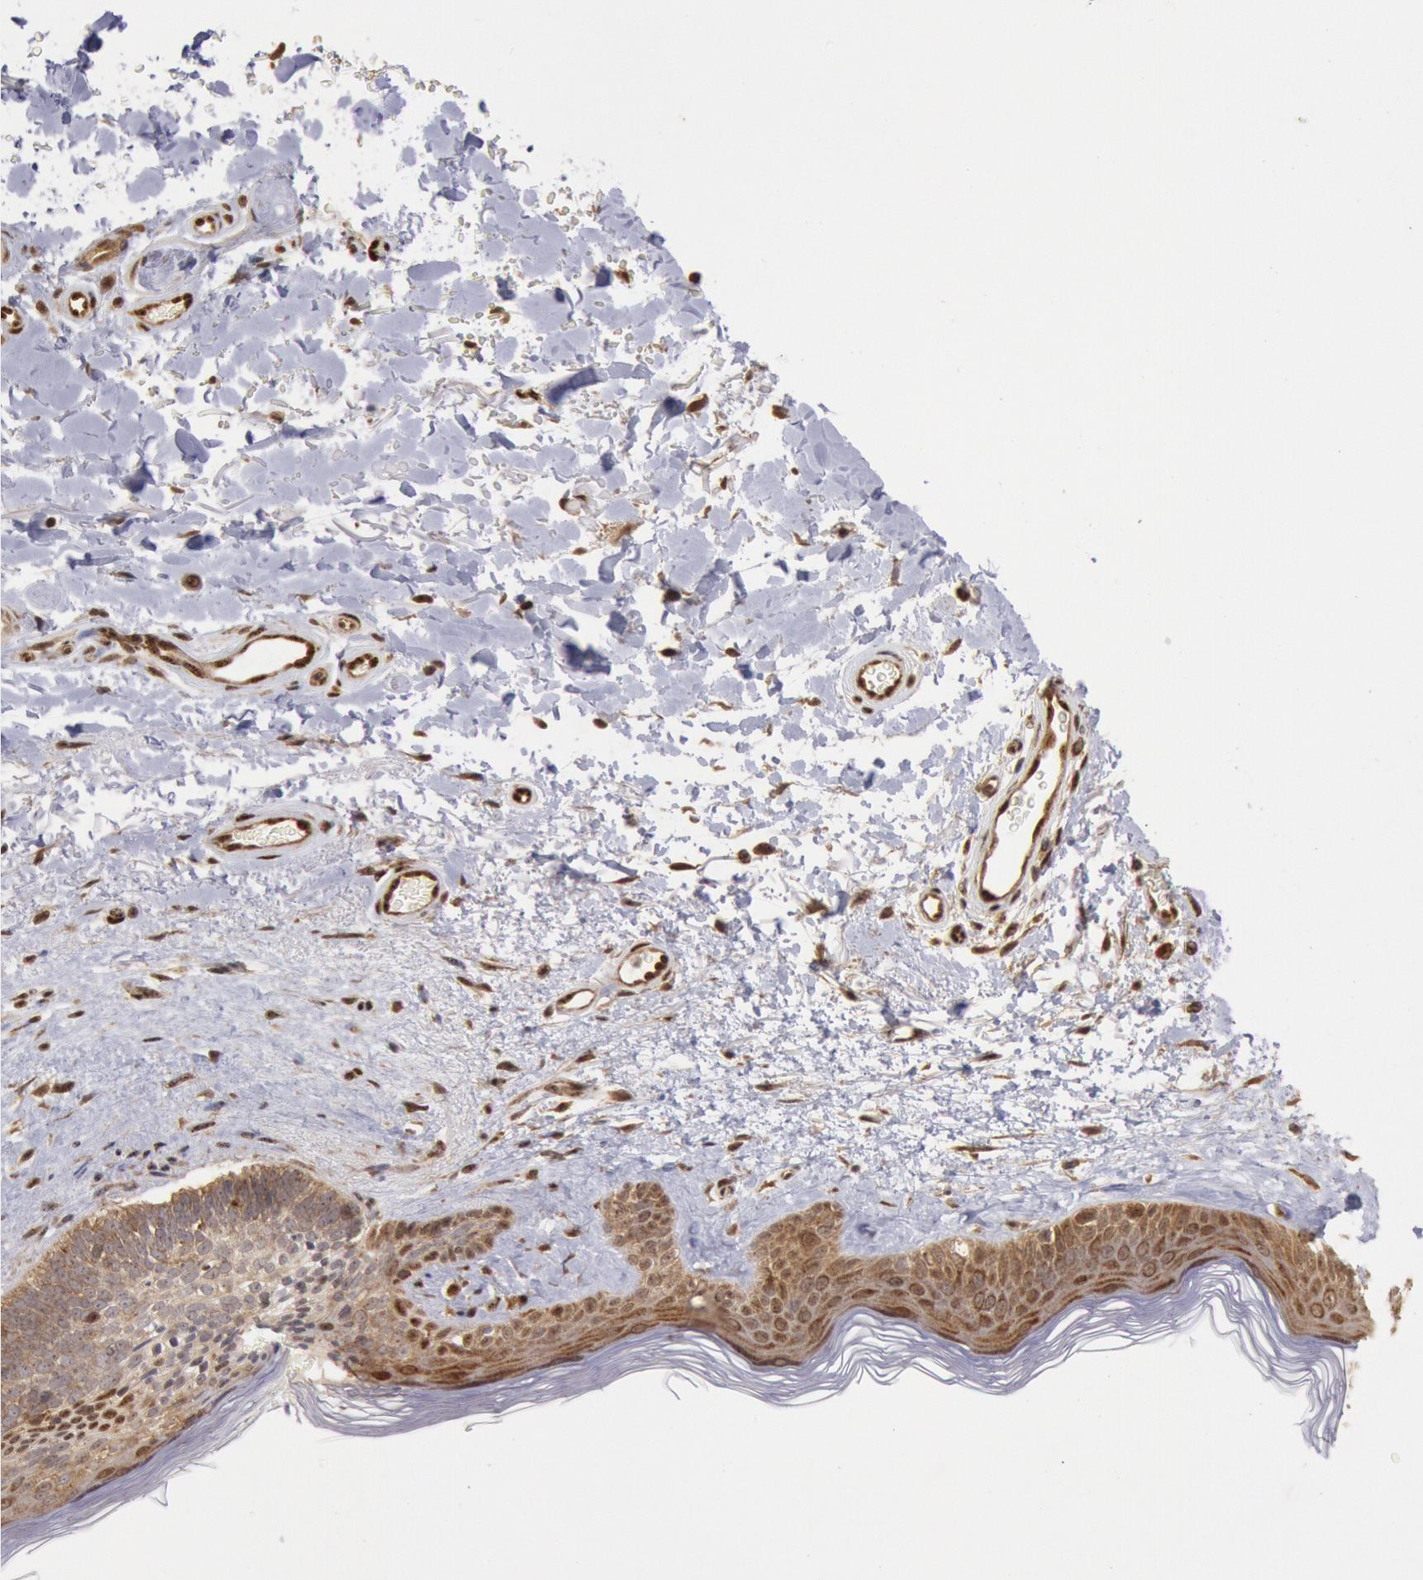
{"staining": {"intensity": "moderate", "quantity": ">75%", "location": "cytoplasmic/membranous"}, "tissue": "skin", "cell_type": "Fibroblasts", "image_type": "normal", "snomed": [{"axis": "morphology", "description": "Normal tissue, NOS"}, {"axis": "topography", "description": "Skin"}], "caption": "A brown stain shows moderate cytoplasmic/membranous staining of a protein in fibroblasts of unremarkable skin. (DAB IHC with brightfield microscopy, high magnification).", "gene": "STX17", "patient": {"sex": "male", "age": 63}}